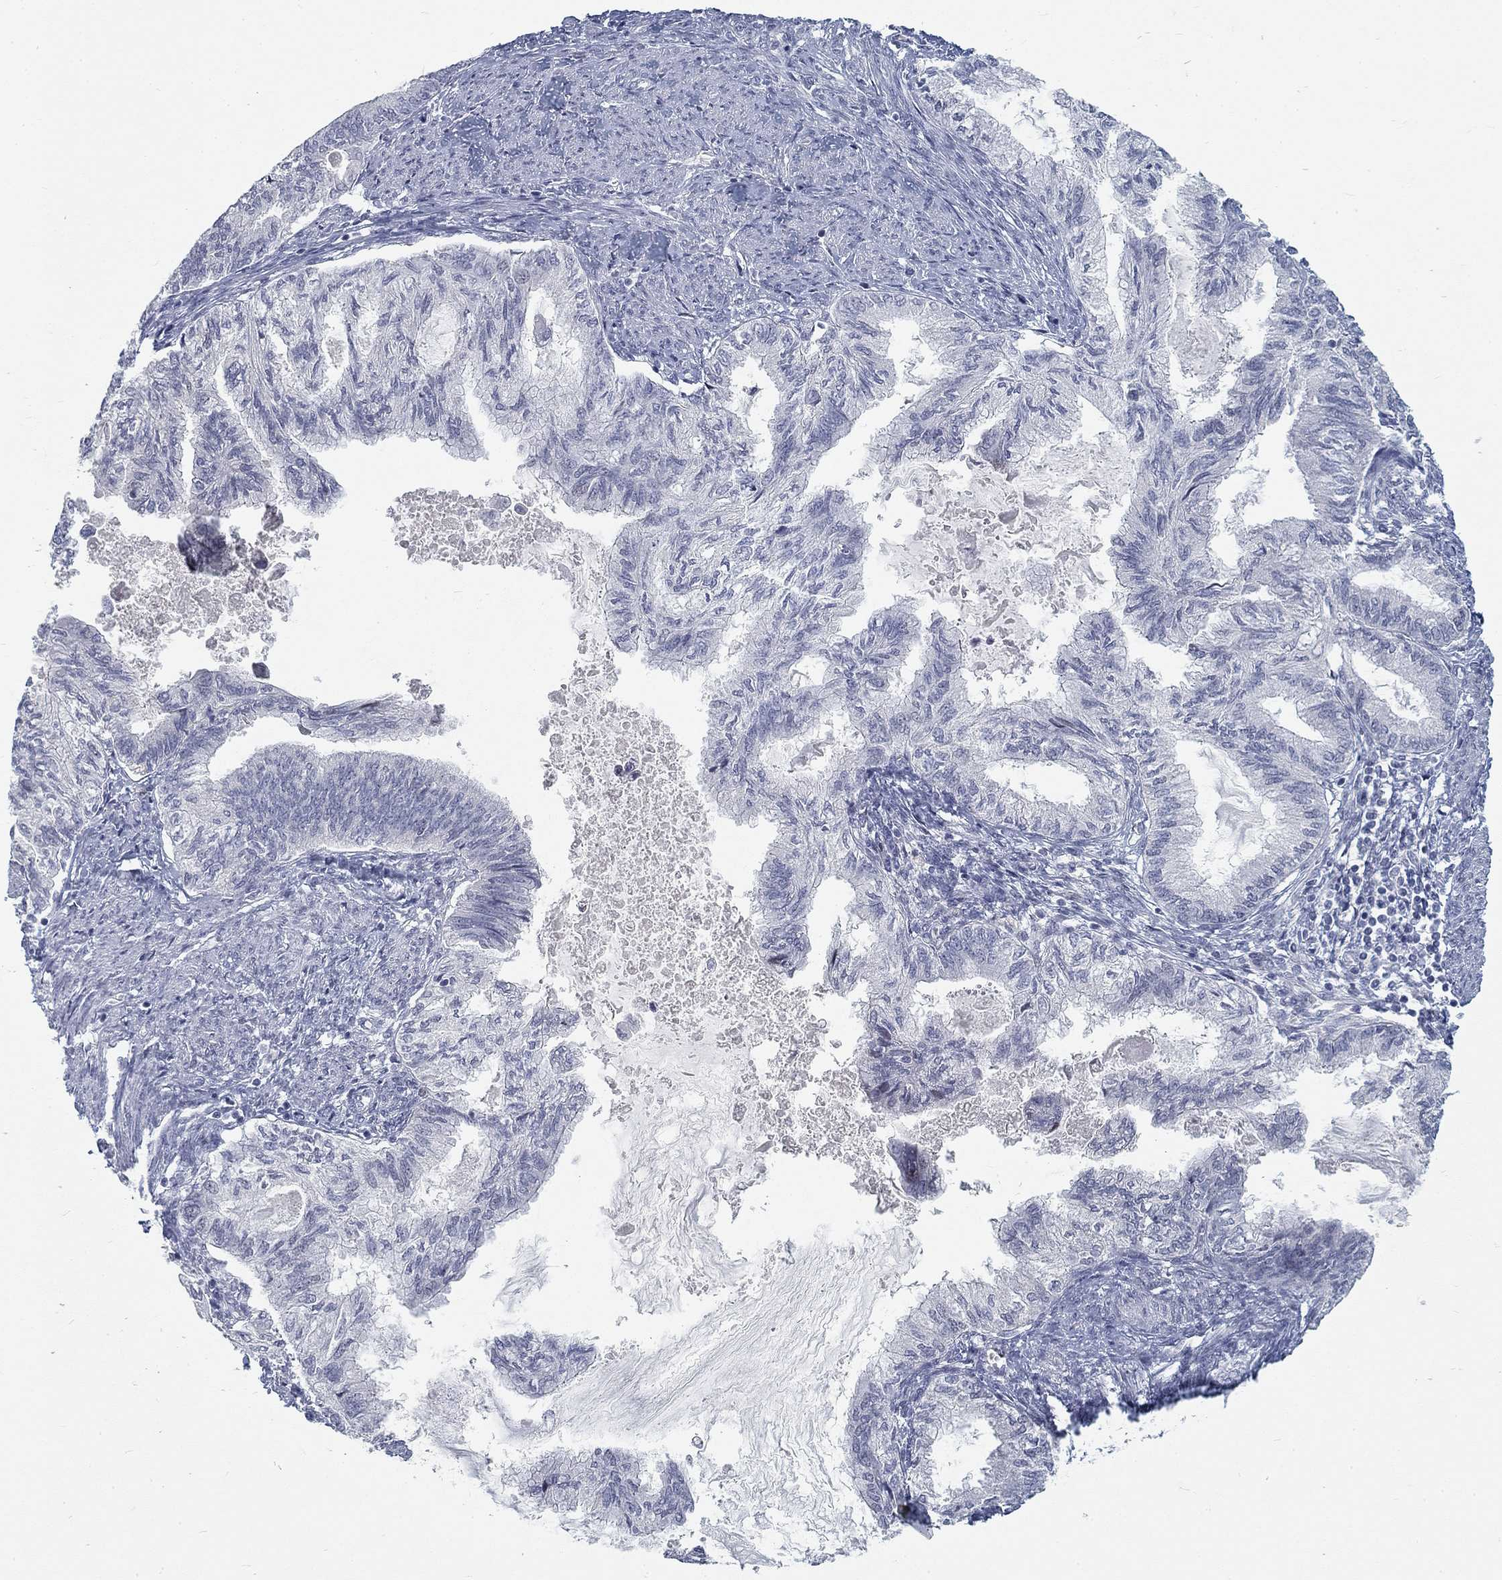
{"staining": {"intensity": "negative", "quantity": "none", "location": "none"}, "tissue": "endometrial cancer", "cell_type": "Tumor cells", "image_type": "cancer", "snomed": [{"axis": "morphology", "description": "Adenocarcinoma, NOS"}, {"axis": "topography", "description": "Endometrium"}], "caption": "Immunohistochemistry image of endometrial cancer (adenocarcinoma) stained for a protein (brown), which demonstrates no expression in tumor cells. Brightfield microscopy of immunohistochemistry stained with DAB (3,3'-diaminobenzidine) (brown) and hematoxylin (blue), captured at high magnification.", "gene": "ATP1A3", "patient": {"sex": "female", "age": 86}}